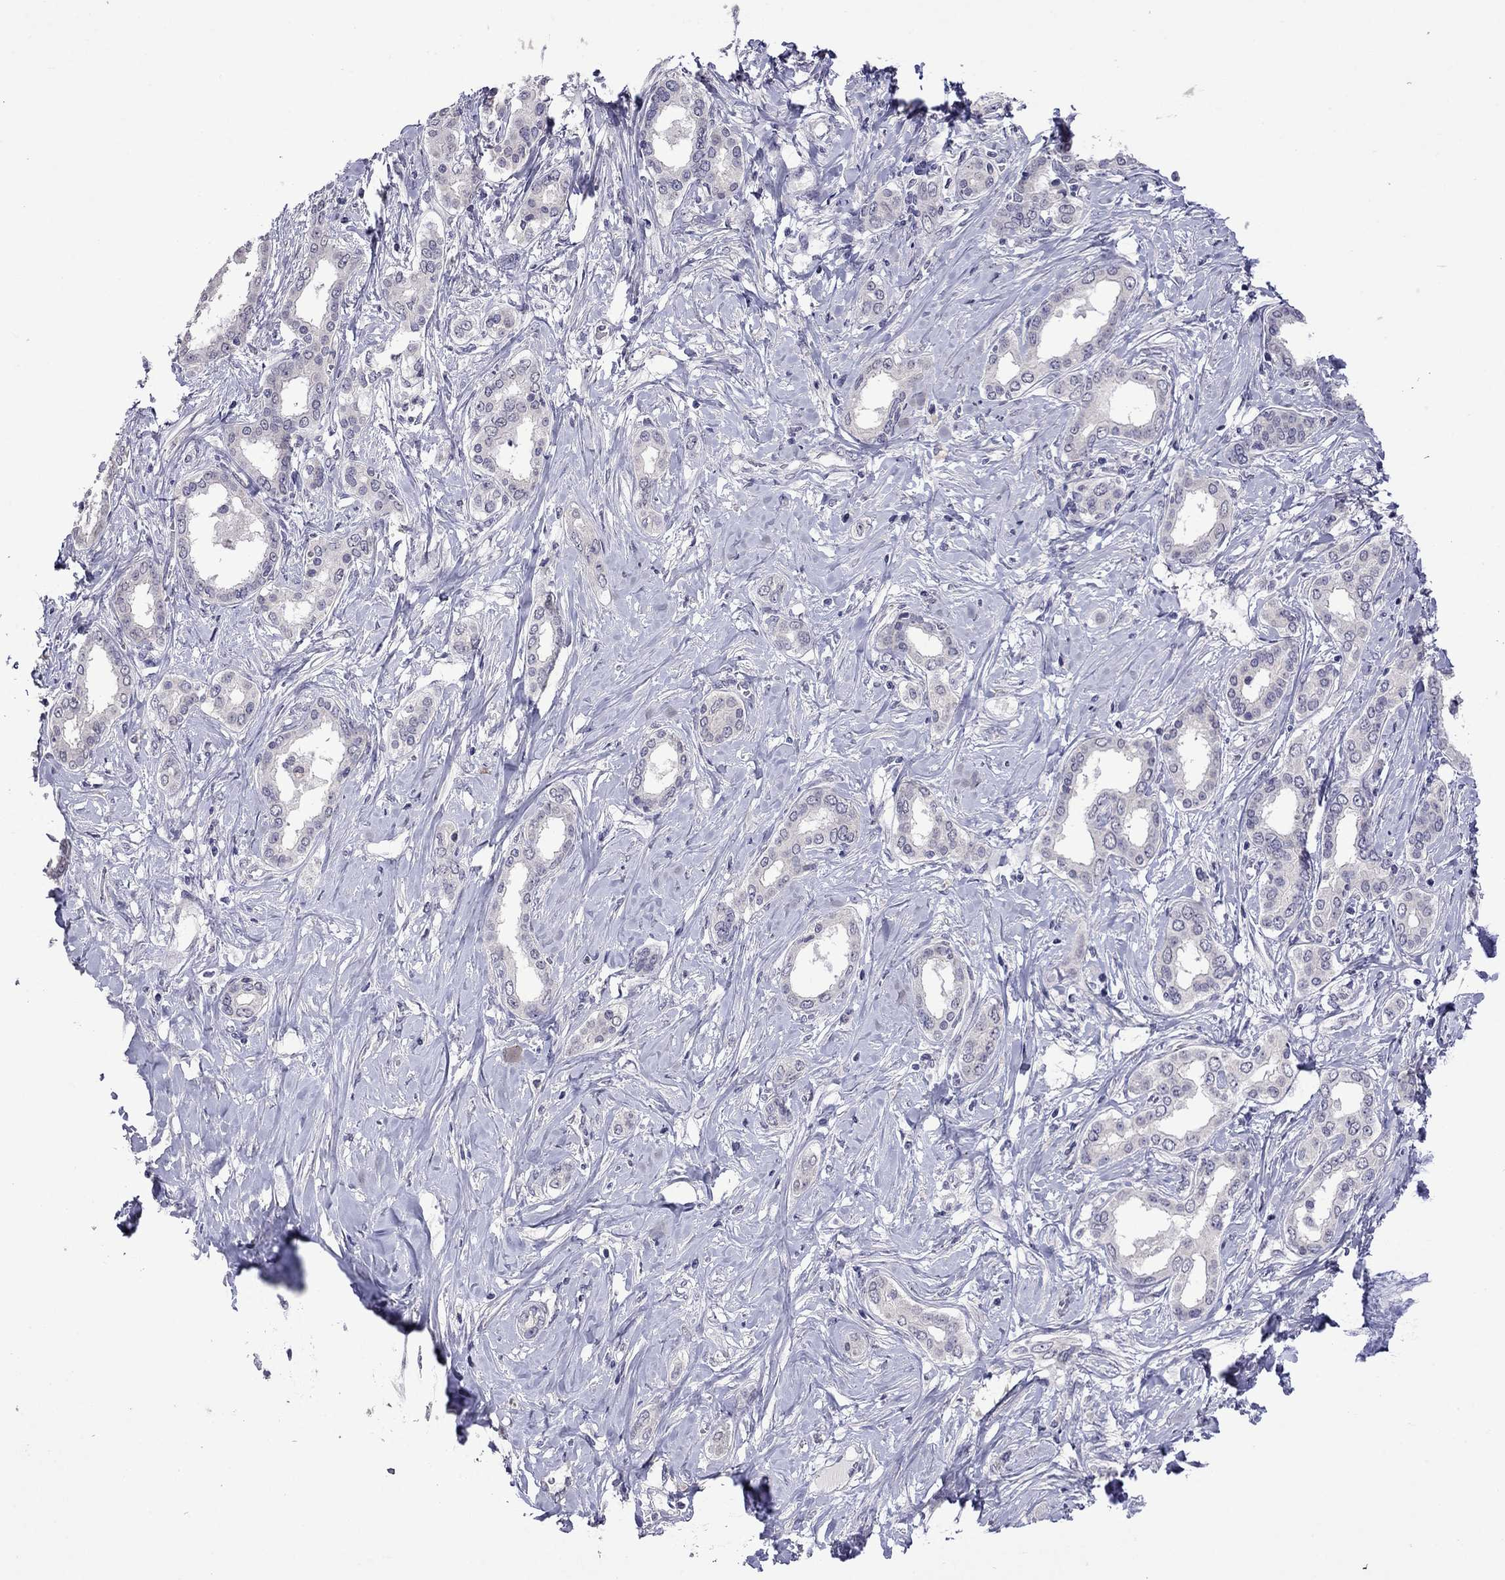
{"staining": {"intensity": "negative", "quantity": "none", "location": "none"}, "tissue": "liver cancer", "cell_type": "Tumor cells", "image_type": "cancer", "snomed": [{"axis": "morphology", "description": "Cholangiocarcinoma"}, {"axis": "topography", "description": "Liver"}], "caption": "The photomicrograph exhibits no significant positivity in tumor cells of liver cancer.", "gene": "STAR", "patient": {"sex": "female", "age": 47}}